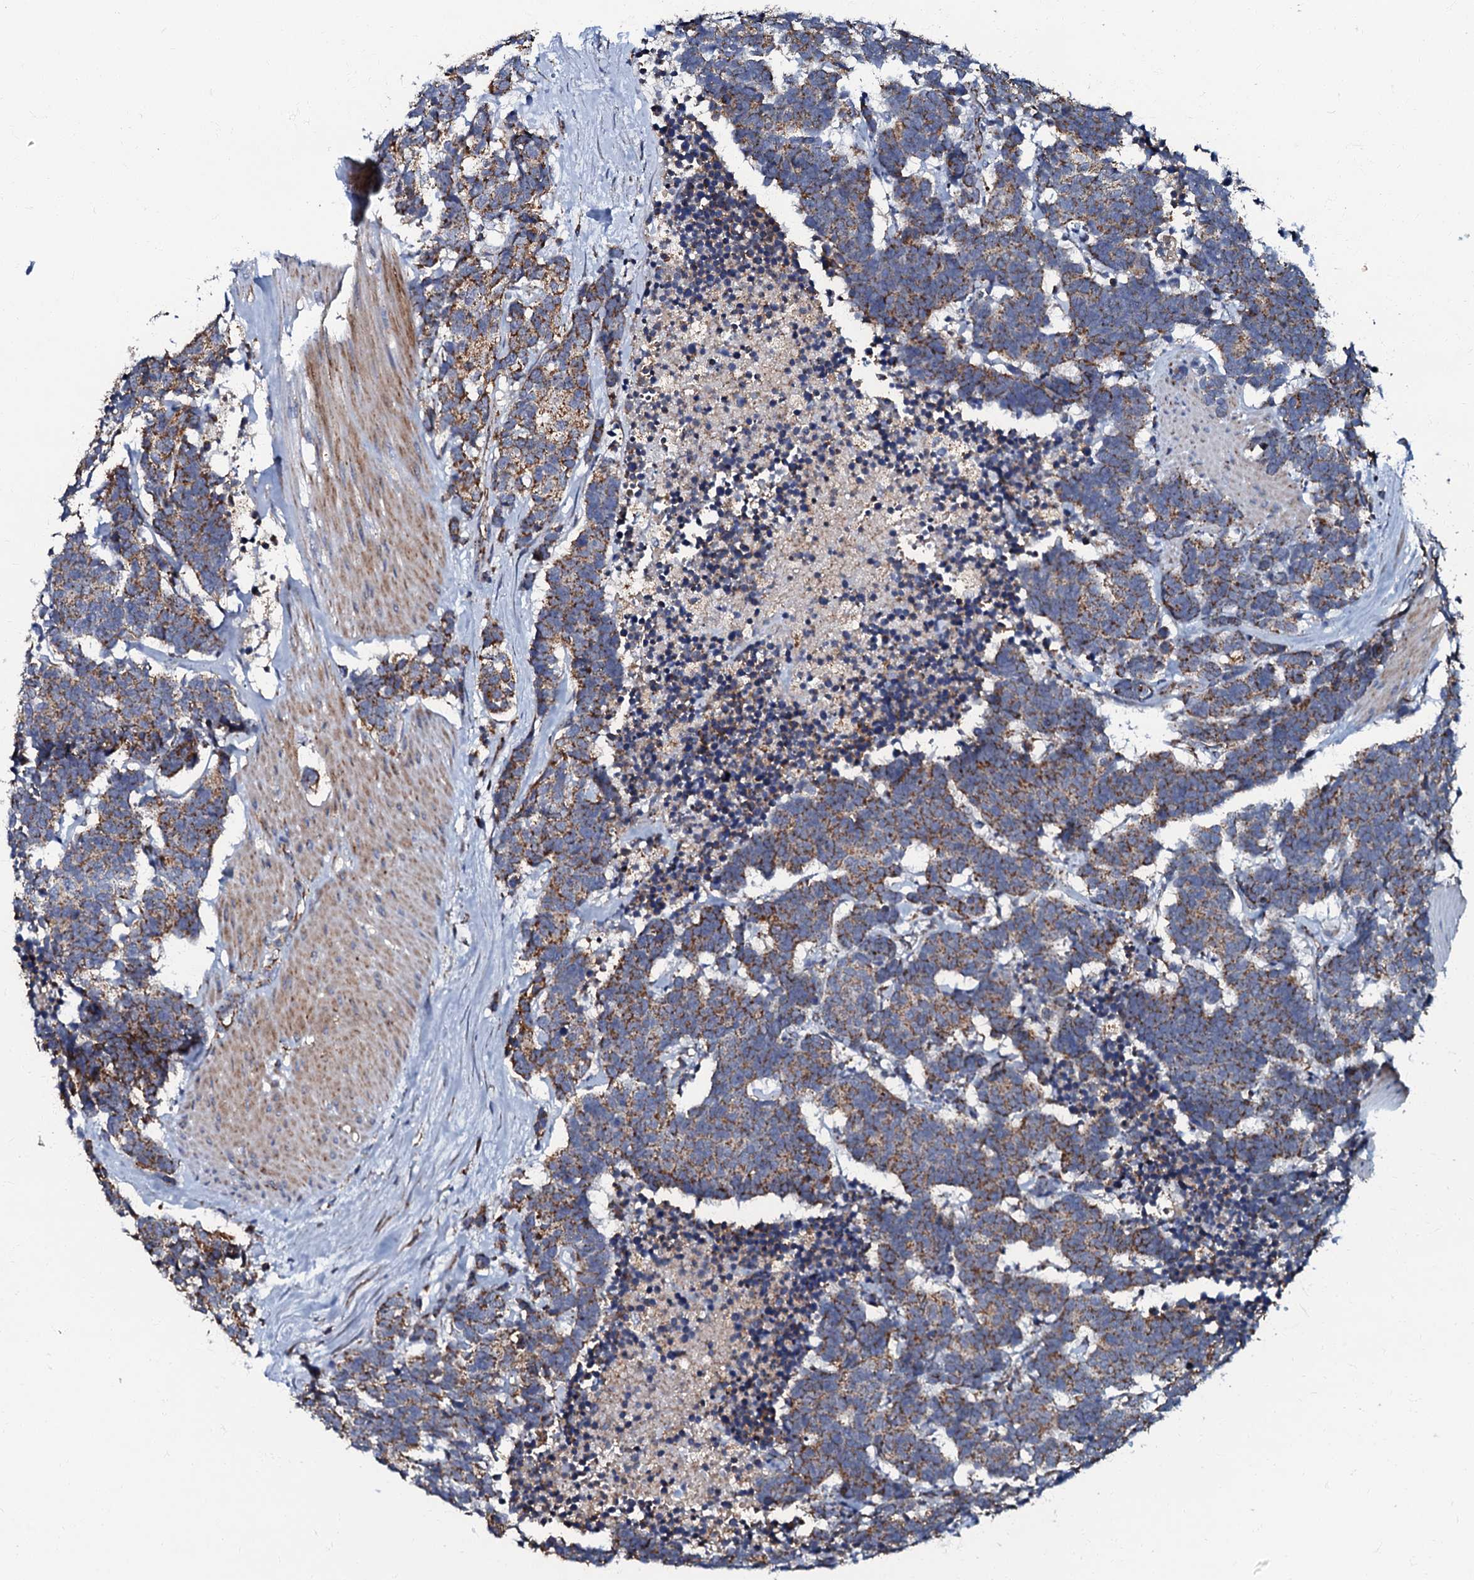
{"staining": {"intensity": "moderate", "quantity": ">75%", "location": "cytoplasmic/membranous"}, "tissue": "carcinoid", "cell_type": "Tumor cells", "image_type": "cancer", "snomed": [{"axis": "morphology", "description": "Carcinoma, NOS"}, {"axis": "morphology", "description": "Carcinoid, malignant, NOS"}, {"axis": "topography", "description": "Urinary bladder"}], "caption": "Immunohistochemistry (IHC) (DAB) staining of human carcinoma shows moderate cytoplasmic/membranous protein expression in about >75% of tumor cells.", "gene": "NDUFA12", "patient": {"sex": "male", "age": 57}}